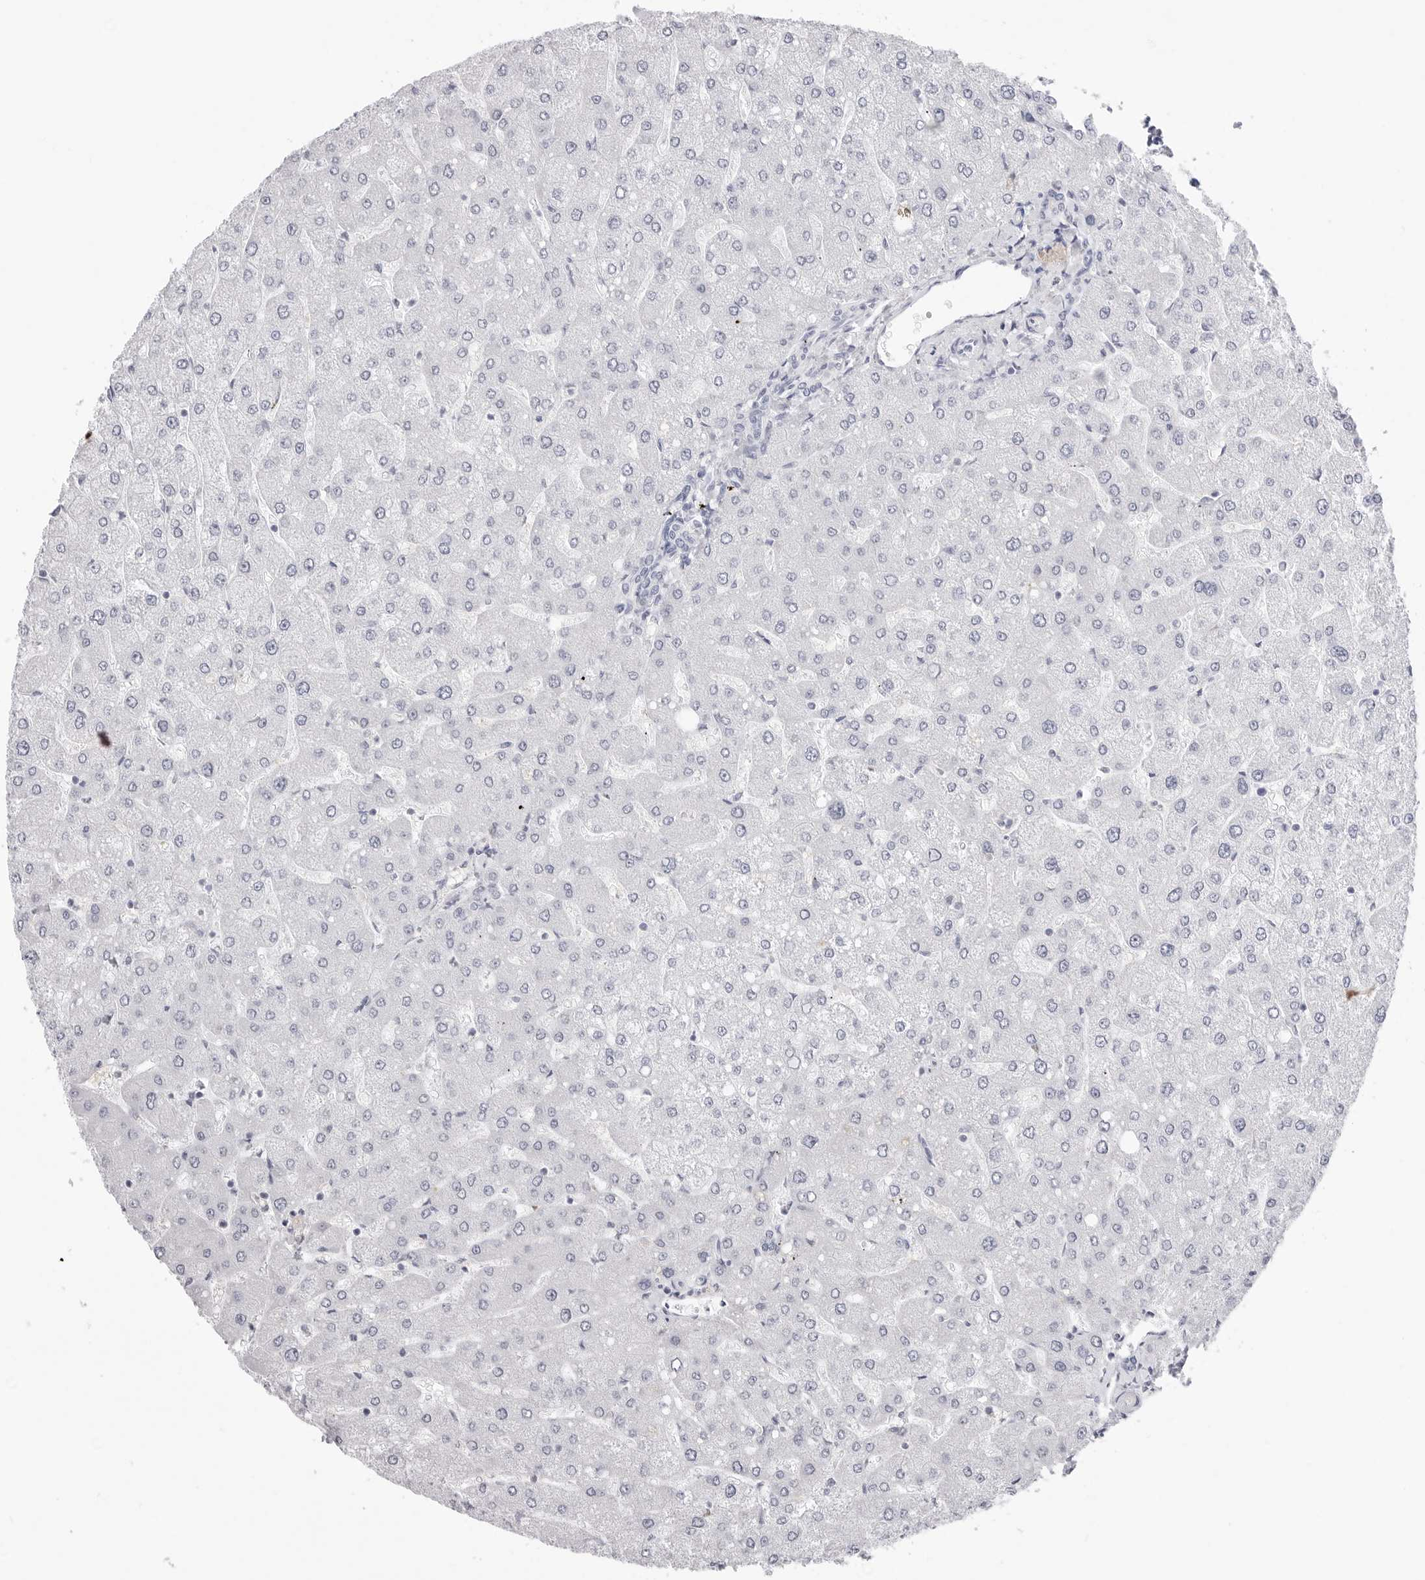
{"staining": {"intensity": "negative", "quantity": "none", "location": "none"}, "tissue": "liver", "cell_type": "Cholangiocytes", "image_type": "normal", "snomed": [{"axis": "morphology", "description": "Normal tissue, NOS"}, {"axis": "topography", "description": "Liver"}], "caption": "A histopathology image of liver stained for a protein demonstrates no brown staining in cholangiocytes.", "gene": "TSSK1B", "patient": {"sex": "male", "age": 55}}